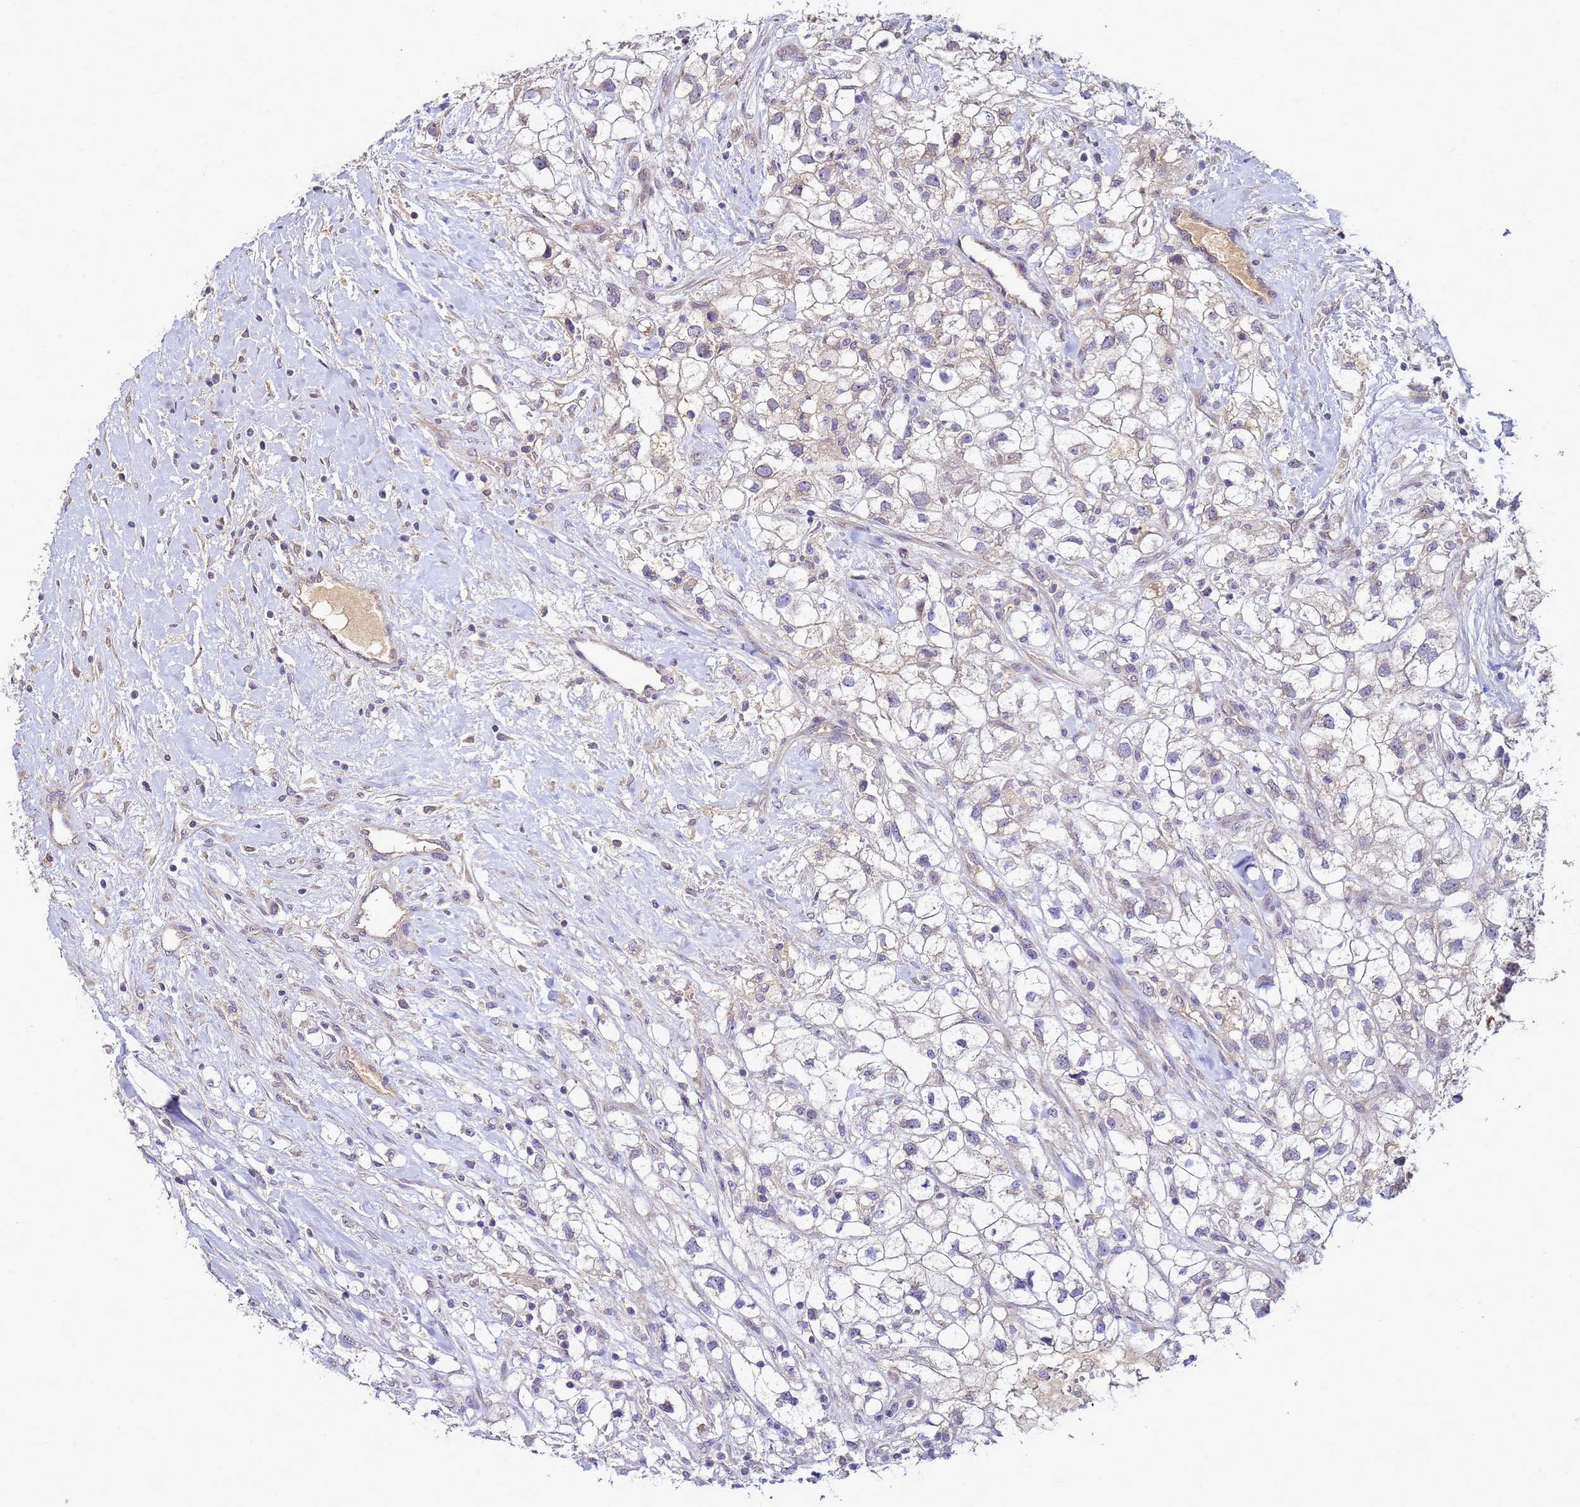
{"staining": {"intensity": "negative", "quantity": "none", "location": "none"}, "tissue": "renal cancer", "cell_type": "Tumor cells", "image_type": "cancer", "snomed": [{"axis": "morphology", "description": "Adenocarcinoma, NOS"}, {"axis": "topography", "description": "Kidney"}], "caption": "Tumor cells show no significant protein positivity in adenocarcinoma (renal). (DAB IHC visualized using brightfield microscopy, high magnification).", "gene": "ANKRD17", "patient": {"sex": "male", "age": 59}}